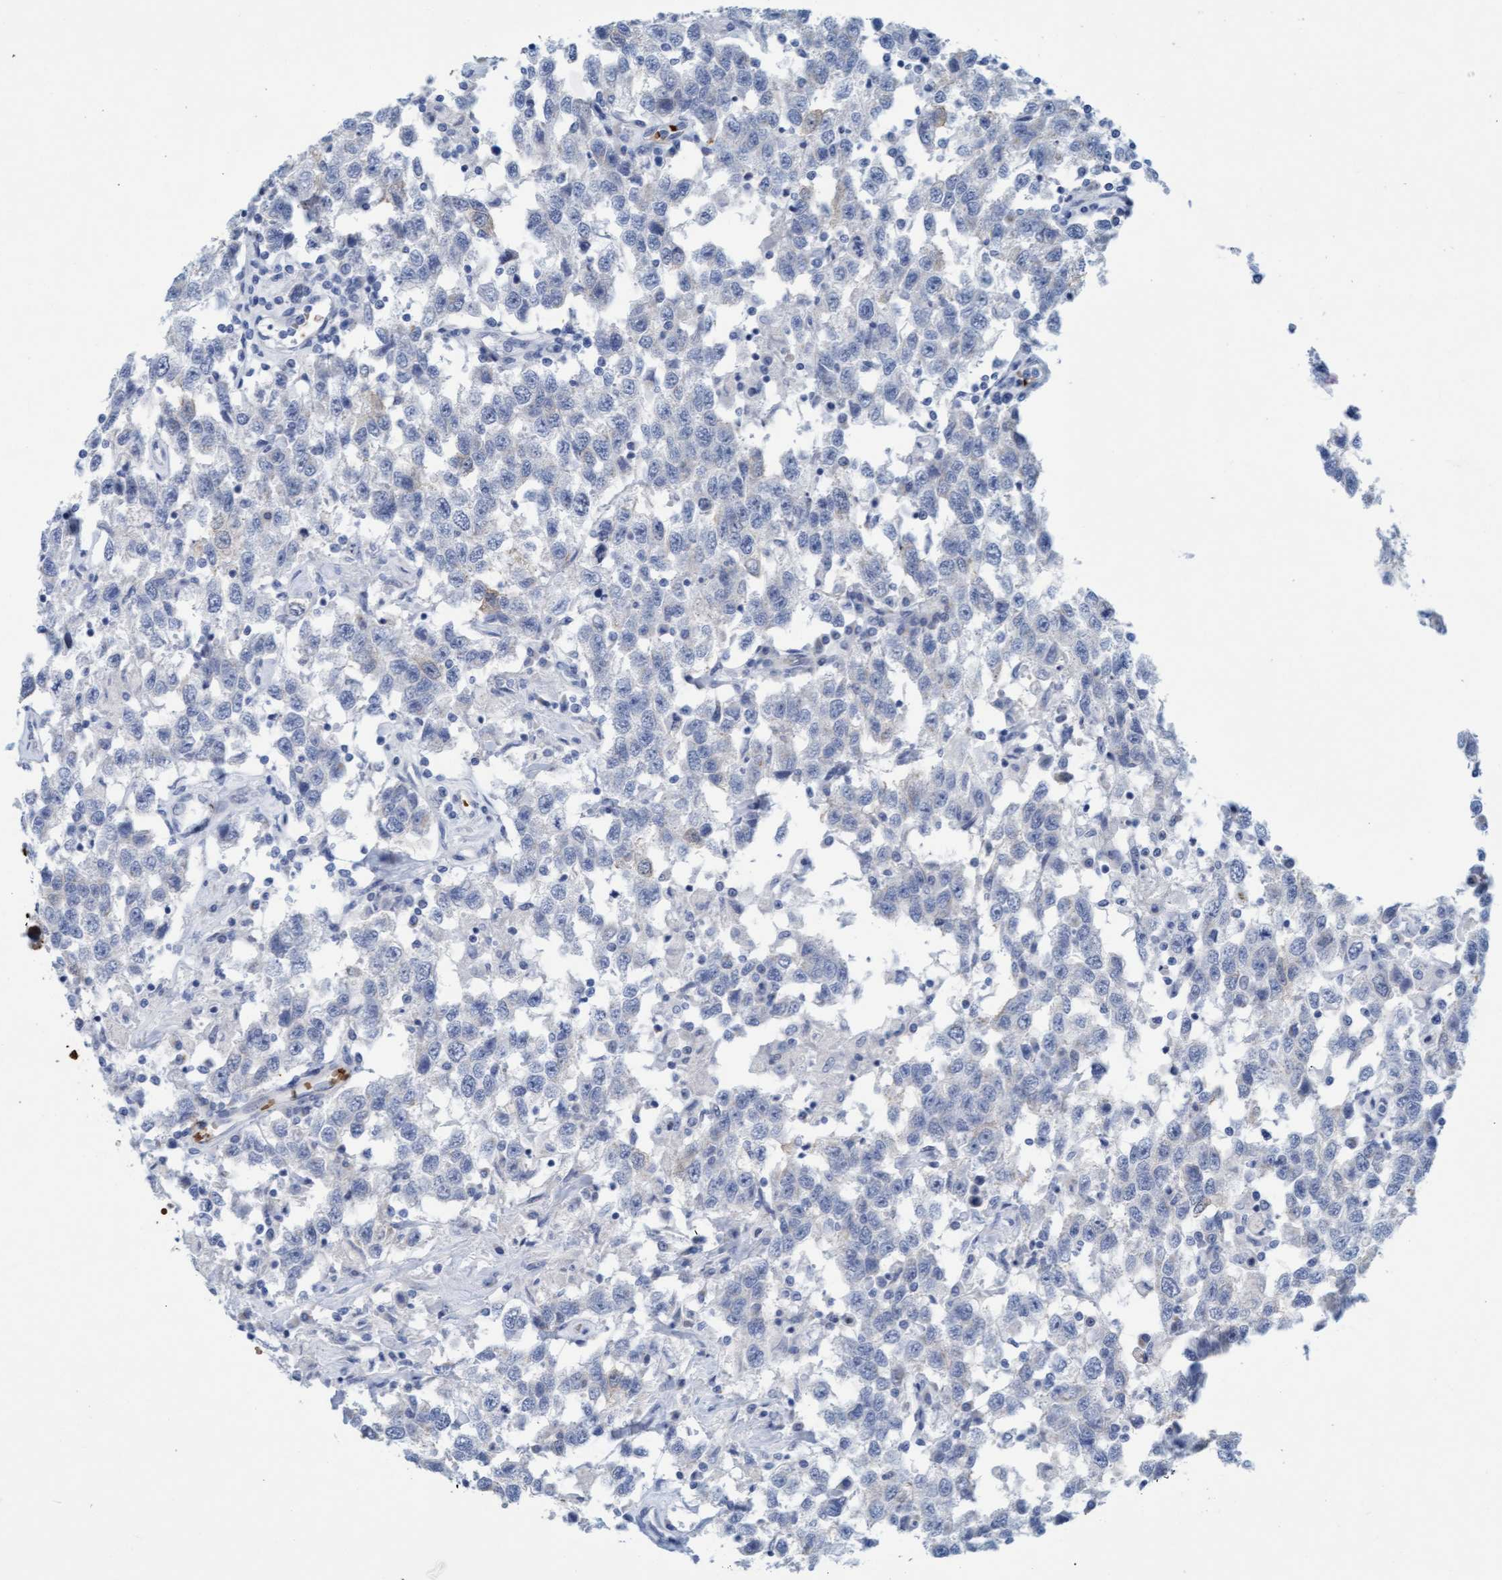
{"staining": {"intensity": "negative", "quantity": "none", "location": "none"}, "tissue": "testis cancer", "cell_type": "Tumor cells", "image_type": "cancer", "snomed": [{"axis": "morphology", "description": "Seminoma, NOS"}, {"axis": "topography", "description": "Testis"}], "caption": "The micrograph reveals no staining of tumor cells in seminoma (testis).", "gene": "P2RX5", "patient": {"sex": "male", "age": 41}}